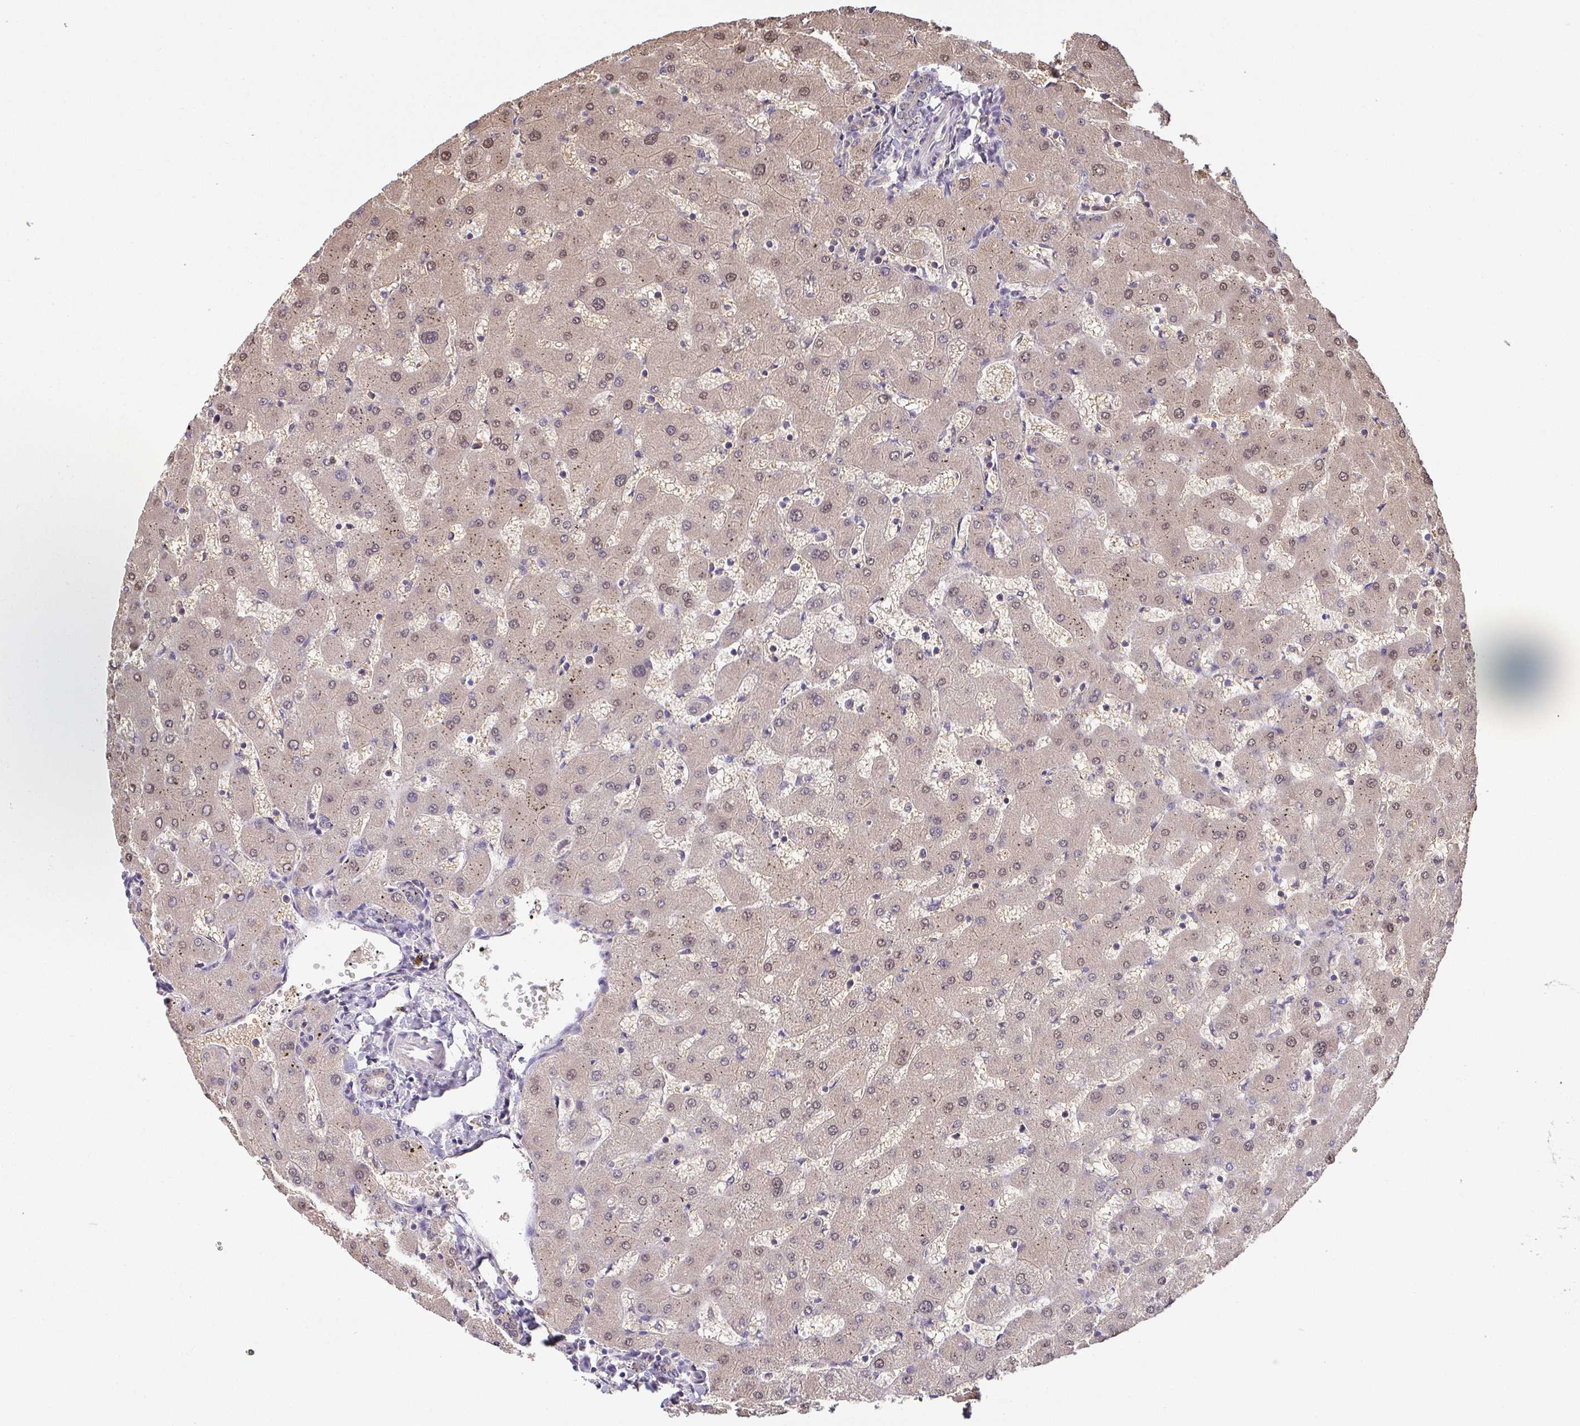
{"staining": {"intensity": "weak", "quantity": "<25%", "location": "cytoplasmic/membranous"}, "tissue": "liver", "cell_type": "Cholangiocytes", "image_type": "normal", "snomed": [{"axis": "morphology", "description": "Normal tissue, NOS"}, {"axis": "topography", "description": "Liver"}], "caption": "Photomicrograph shows no protein staining in cholangiocytes of benign liver.", "gene": "BCL2L1", "patient": {"sex": "female", "age": 63}}